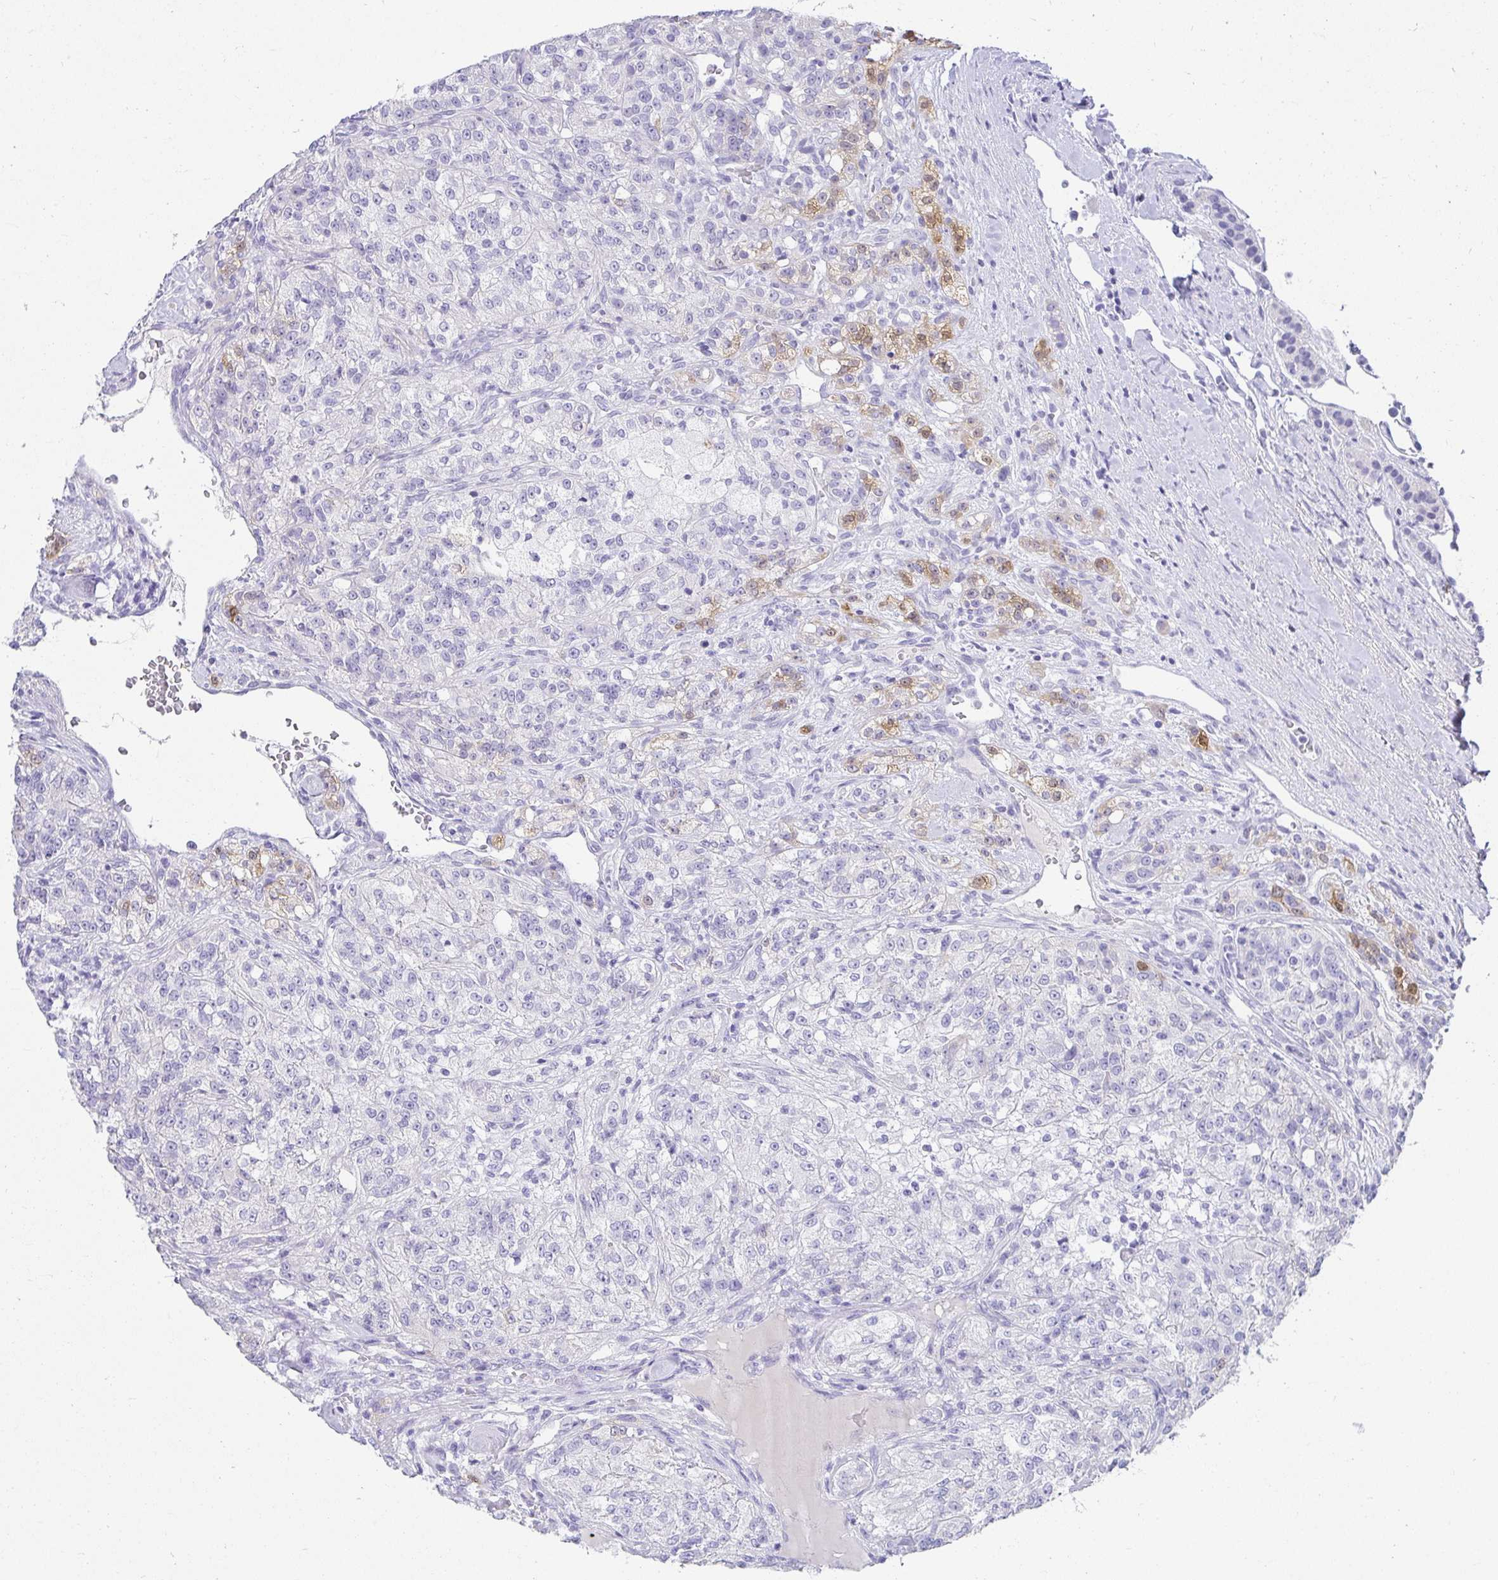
{"staining": {"intensity": "negative", "quantity": "none", "location": "none"}, "tissue": "renal cancer", "cell_type": "Tumor cells", "image_type": "cancer", "snomed": [{"axis": "morphology", "description": "Adenocarcinoma, NOS"}, {"axis": "topography", "description": "Kidney"}], "caption": "Immunohistochemical staining of human renal cancer (adenocarcinoma) shows no significant staining in tumor cells.", "gene": "CHAT", "patient": {"sex": "female", "age": 63}}